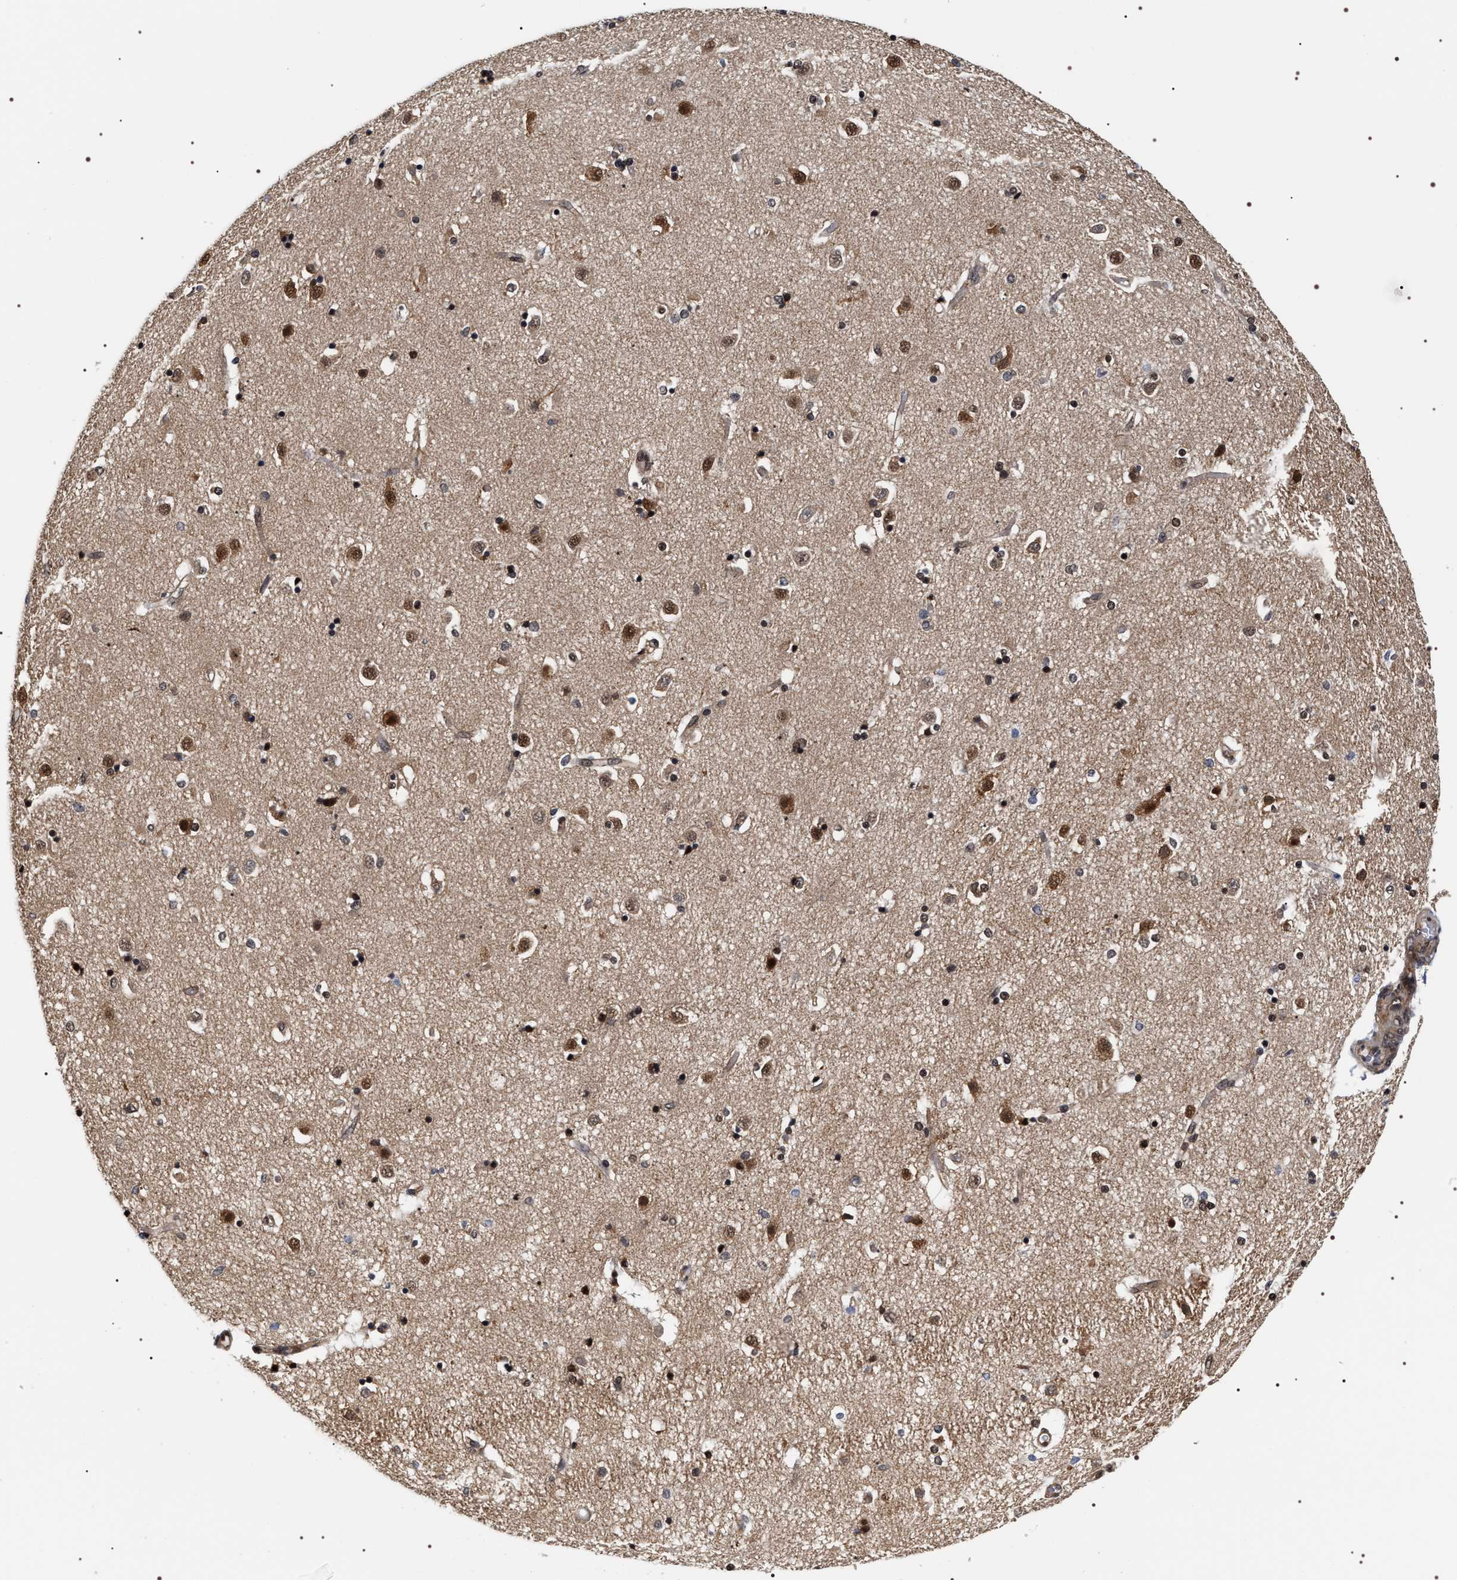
{"staining": {"intensity": "weak", "quantity": "<25%", "location": "nuclear"}, "tissue": "caudate", "cell_type": "Glial cells", "image_type": "normal", "snomed": [{"axis": "morphology", "description": "Normal tissue, NOS"}, {"axis": "topography", "description": "Lateral ventricle wall"}], "caption": "Immunohistochemistry (IHC) micrograph of benign caudate stained for a protein (brown), which reveals no staining in glial cells.", "gene": "BAG6", "patient": {"sex": "female", "age": 54}}